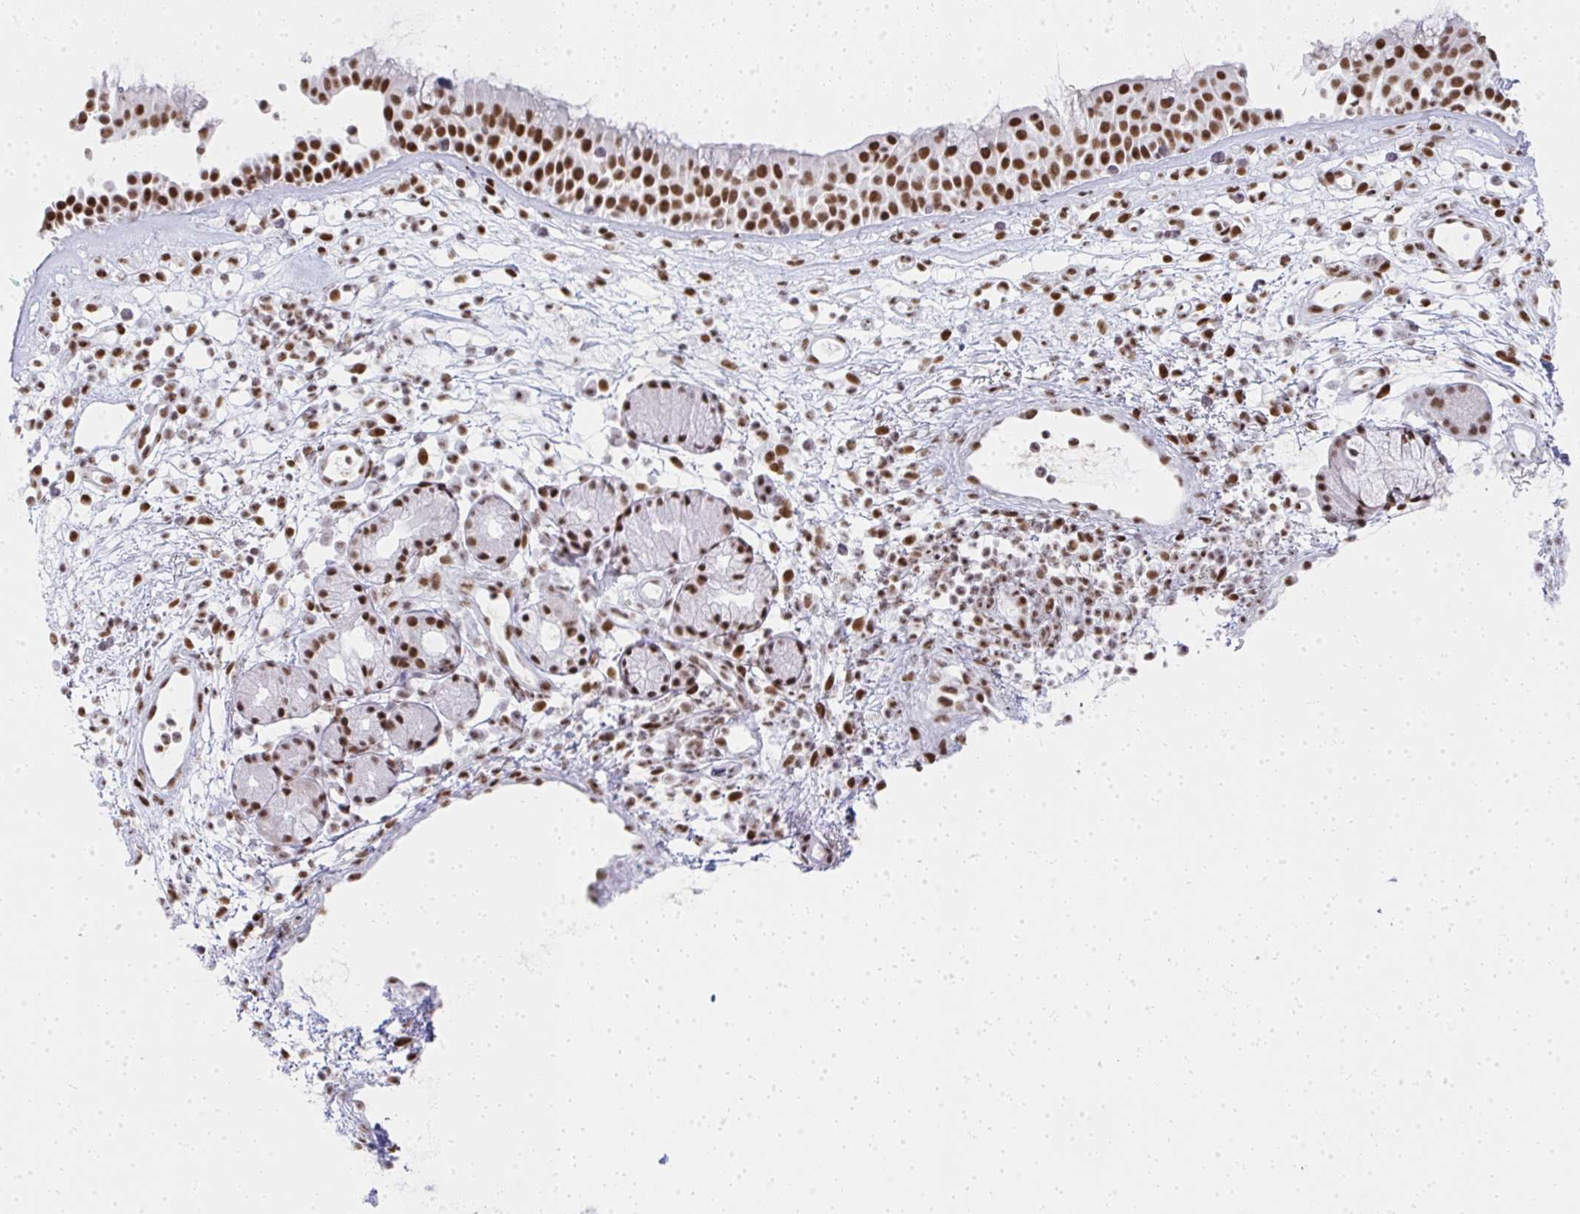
{"staining": {"intensity": "strong", "quantity": ">75%", "location": "nuclear"}, "tissue": "nasopharynx", "cell_type": "Respiratory epithelial cells", "image_type": "normal", "snomed": [{"axis": "morphology", "description": "Normal tissue, NOS"}, {"axis": "topography", "description": "Nasopharynx"}], "caption": "Immunohistochemistry photomicrograph of benign human nasopharynx stained for a protein (brown), which shows high levels of strong nuclear expression in about >75% of respiratory epithelial cells.", "gene": "CREBBP", "patient": {"sex": "female", "age": 70}}